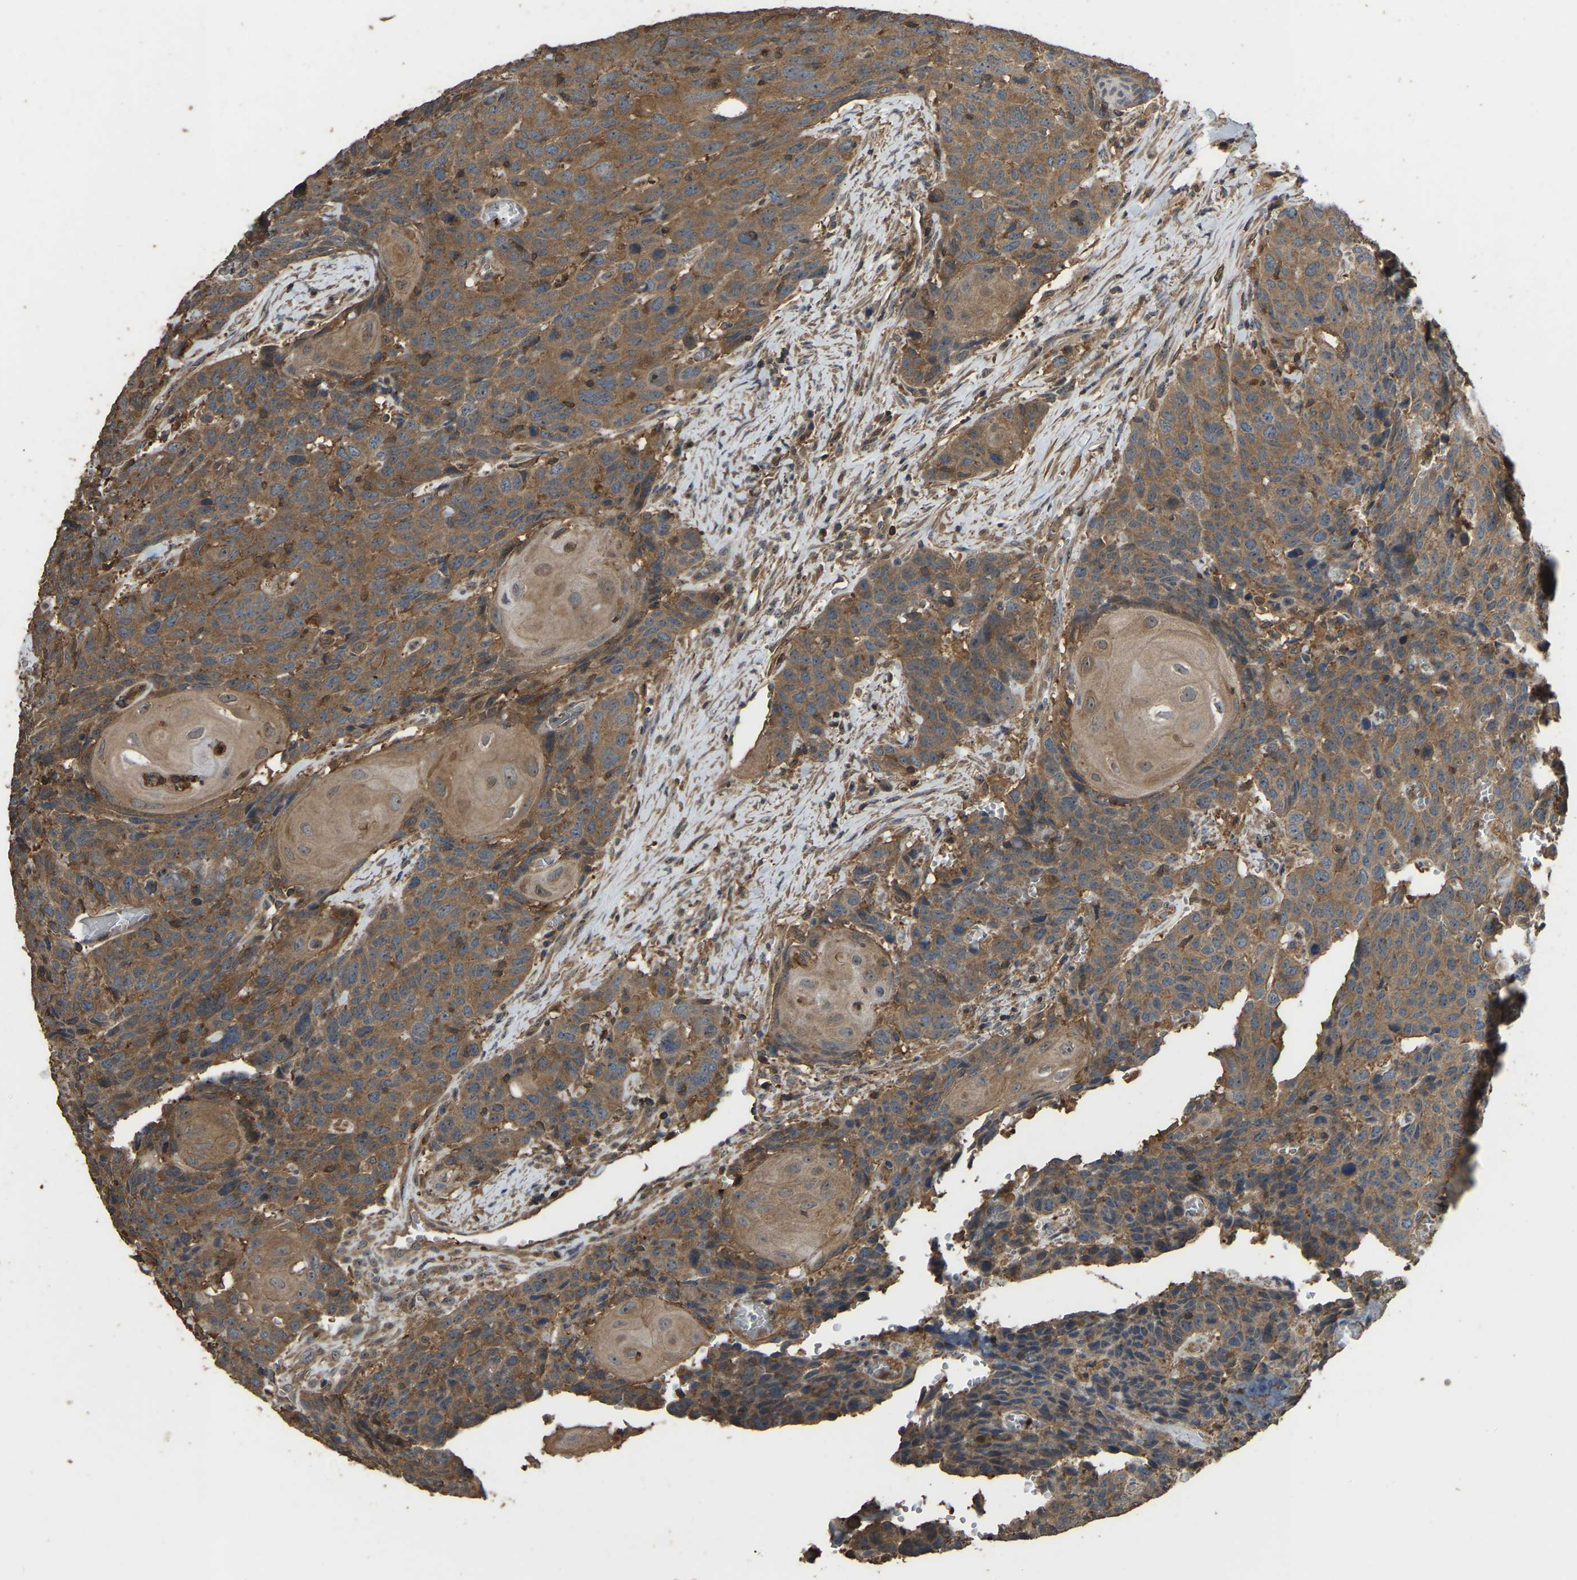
{"staining": {"intensity": "moderate", "quantity": ">75%", "location": "cytoplasmic/membranous"}, "tissue": "head and neck cancer", "cell_type": "Tumor cells", "image_type": "cancer", "snomed": [{"axis": "morphology", "description": "Squamous cell carcinoma, NOS"}, {"axis": "topography", "description": "Head-Neck"}], "caption": "IHC of squamous cell carcinoma (head and neck) demonstrates medium levels of moderate cytoplasmic/membranous expression in about >75% of tumor cells. (IHC, brightfield microscopy, high magnification).", "gene": "FHIT", "patient": {"sex": "male", "age": 66}}